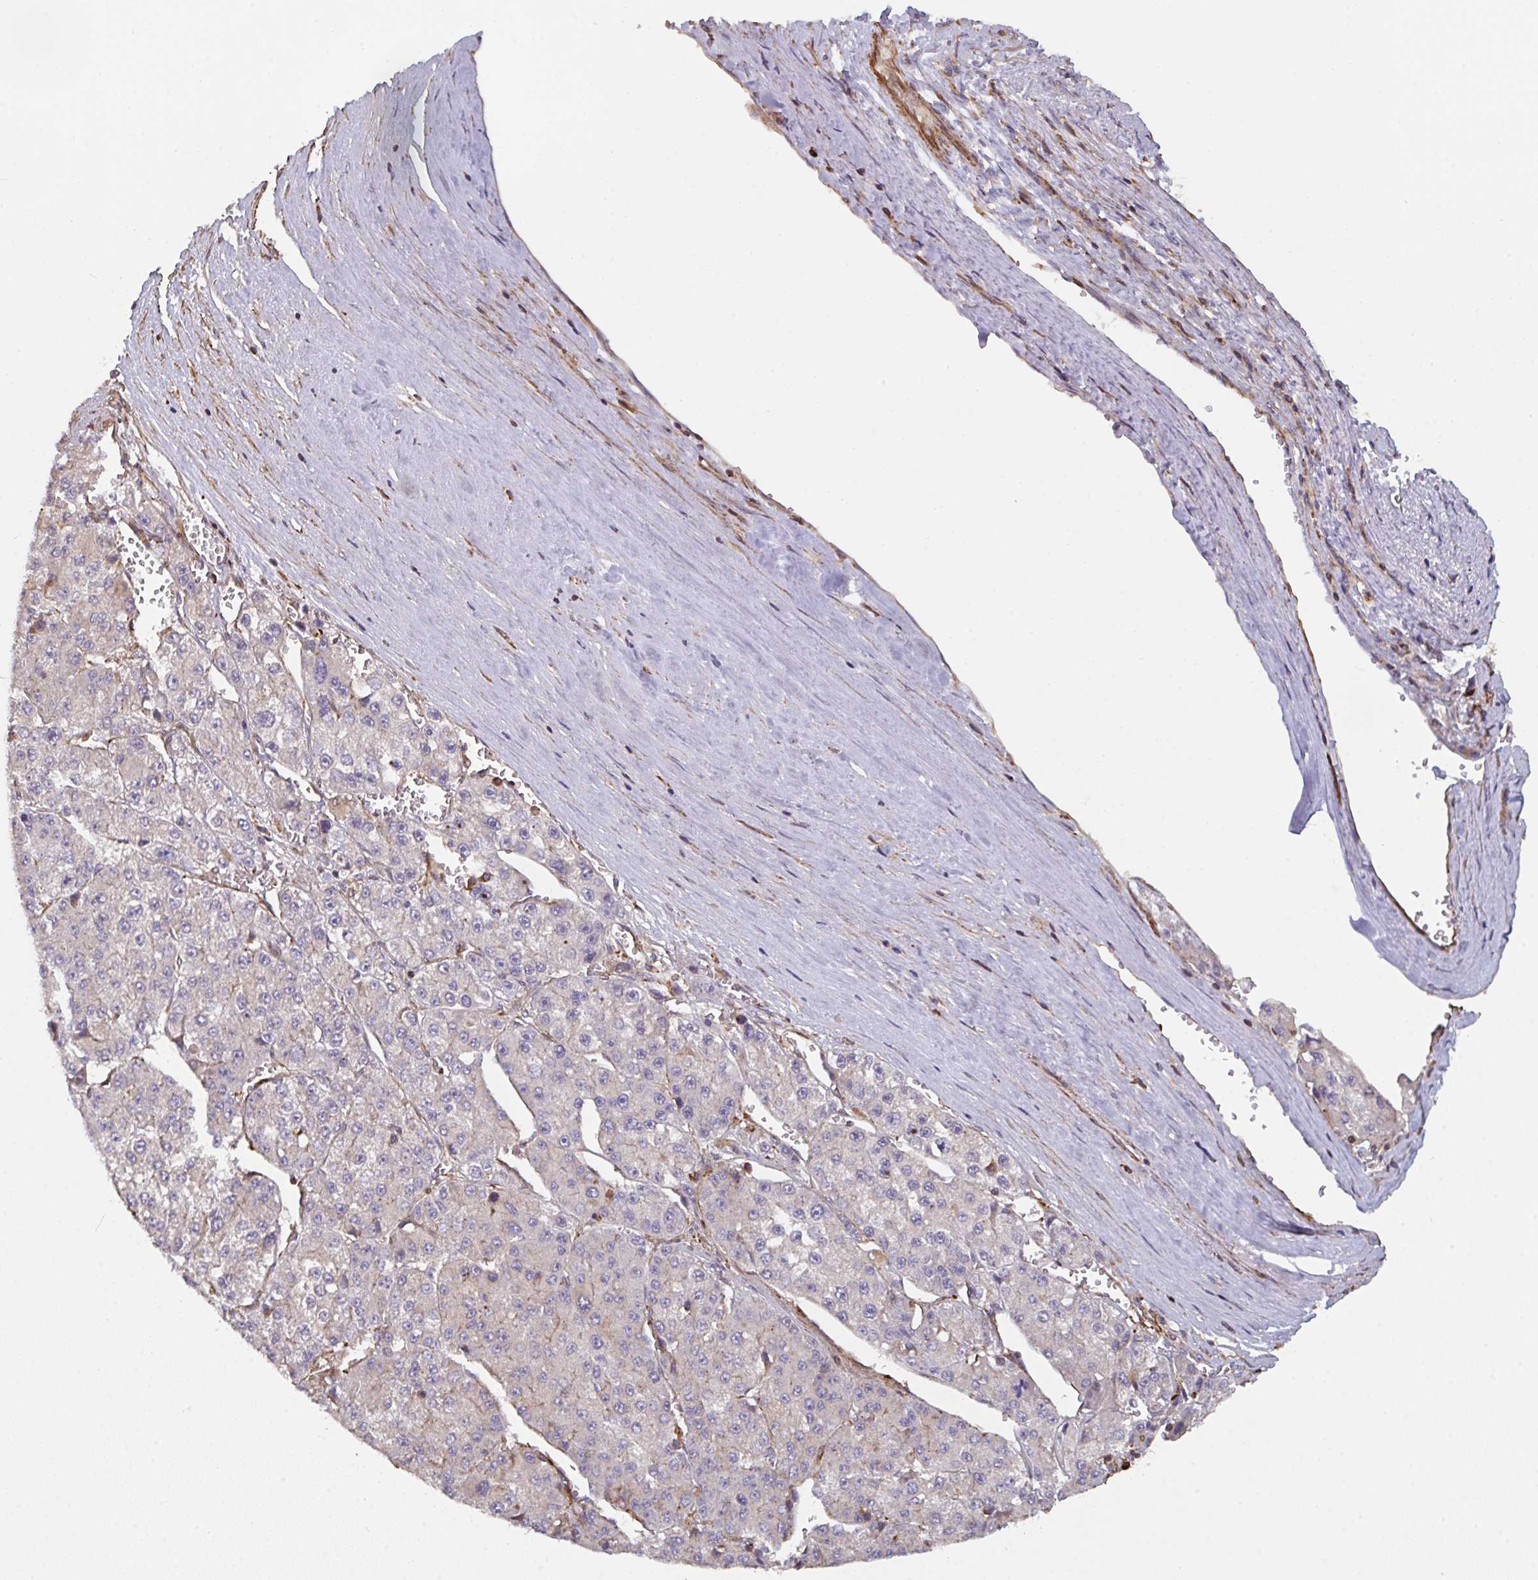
{"staining": {"intensity": "negative", "quantity": "none", "location": "none"}, "tissue": "liver cancer", "cell_type": "Tumor cells", "image_type": "cancer", "snomed": [{"axis": "morphology", "description": "Carcinoma, Hepatocellular, NOS"}, {"axis": "topography", "description": "Liver"}], "caption": "The photomicrograph exhibits no significant expression in tumor cells of liver cancer.", "gene": "FZD2", "patient": {"sex": "female", "age": 73}}